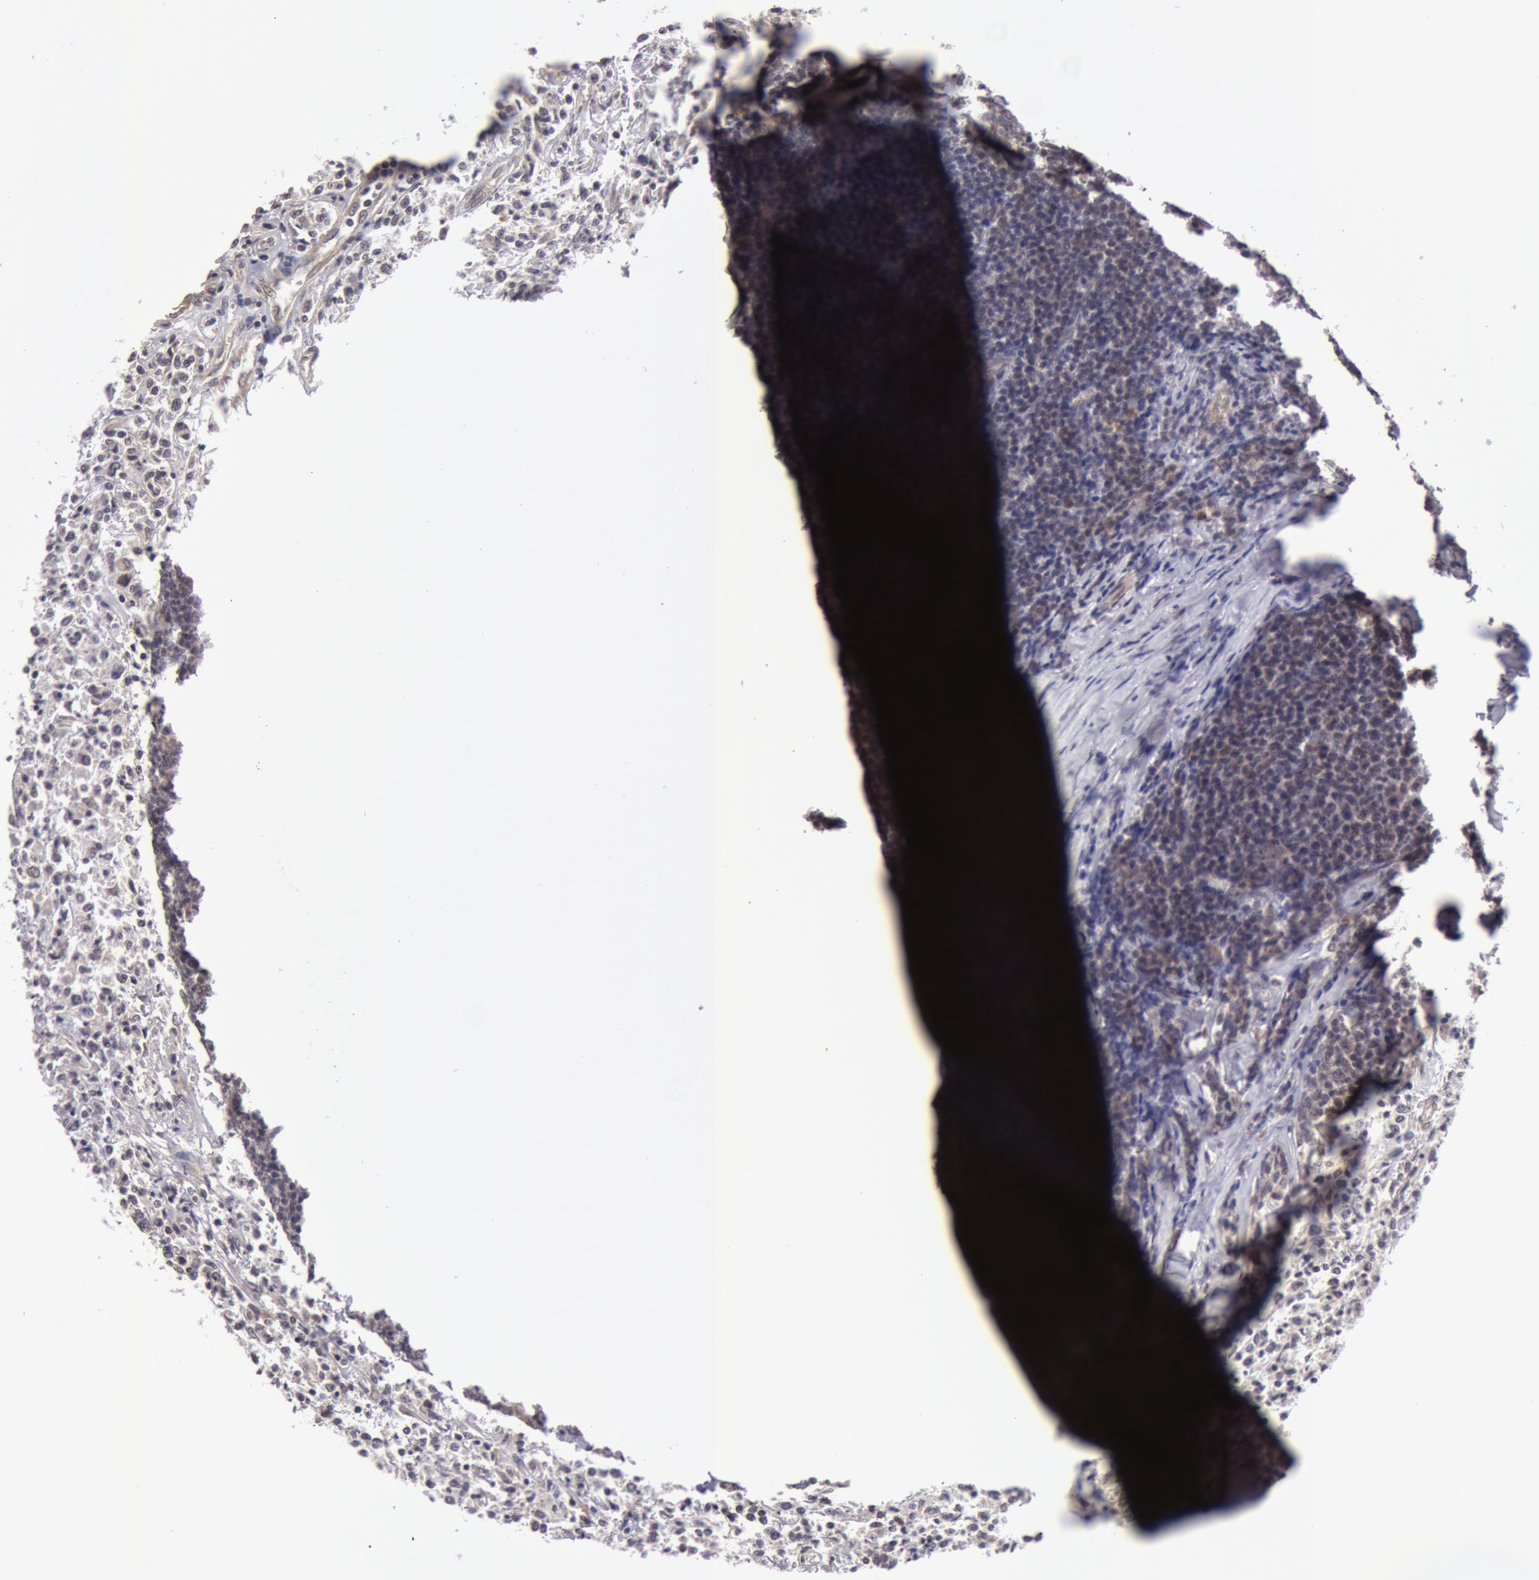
{"staining": {"intensity": "negative", "quantity": "none", "location": "none"}, "tissue": "lymphoma", "cell_type": "Tumor cells", "image_type": "cancer", "snomed": [{"axis": "morphology", "description": "Malignant lymphoma, non-Hodgkin's type, Low grade"}, {"axis": "topography", "description": "Lymph node"}], "caption": "The IHC image has no significant positivity in tumor cells of lymphoma tissue. Brightfield microscopy of IHC stained with DAB (3,3'-diaminobenzidine) (brown) and hematoxylin (blue), captured at high magnification.", "gene": "SYTL4", "patient": {"sex": "male", "age": 74}}